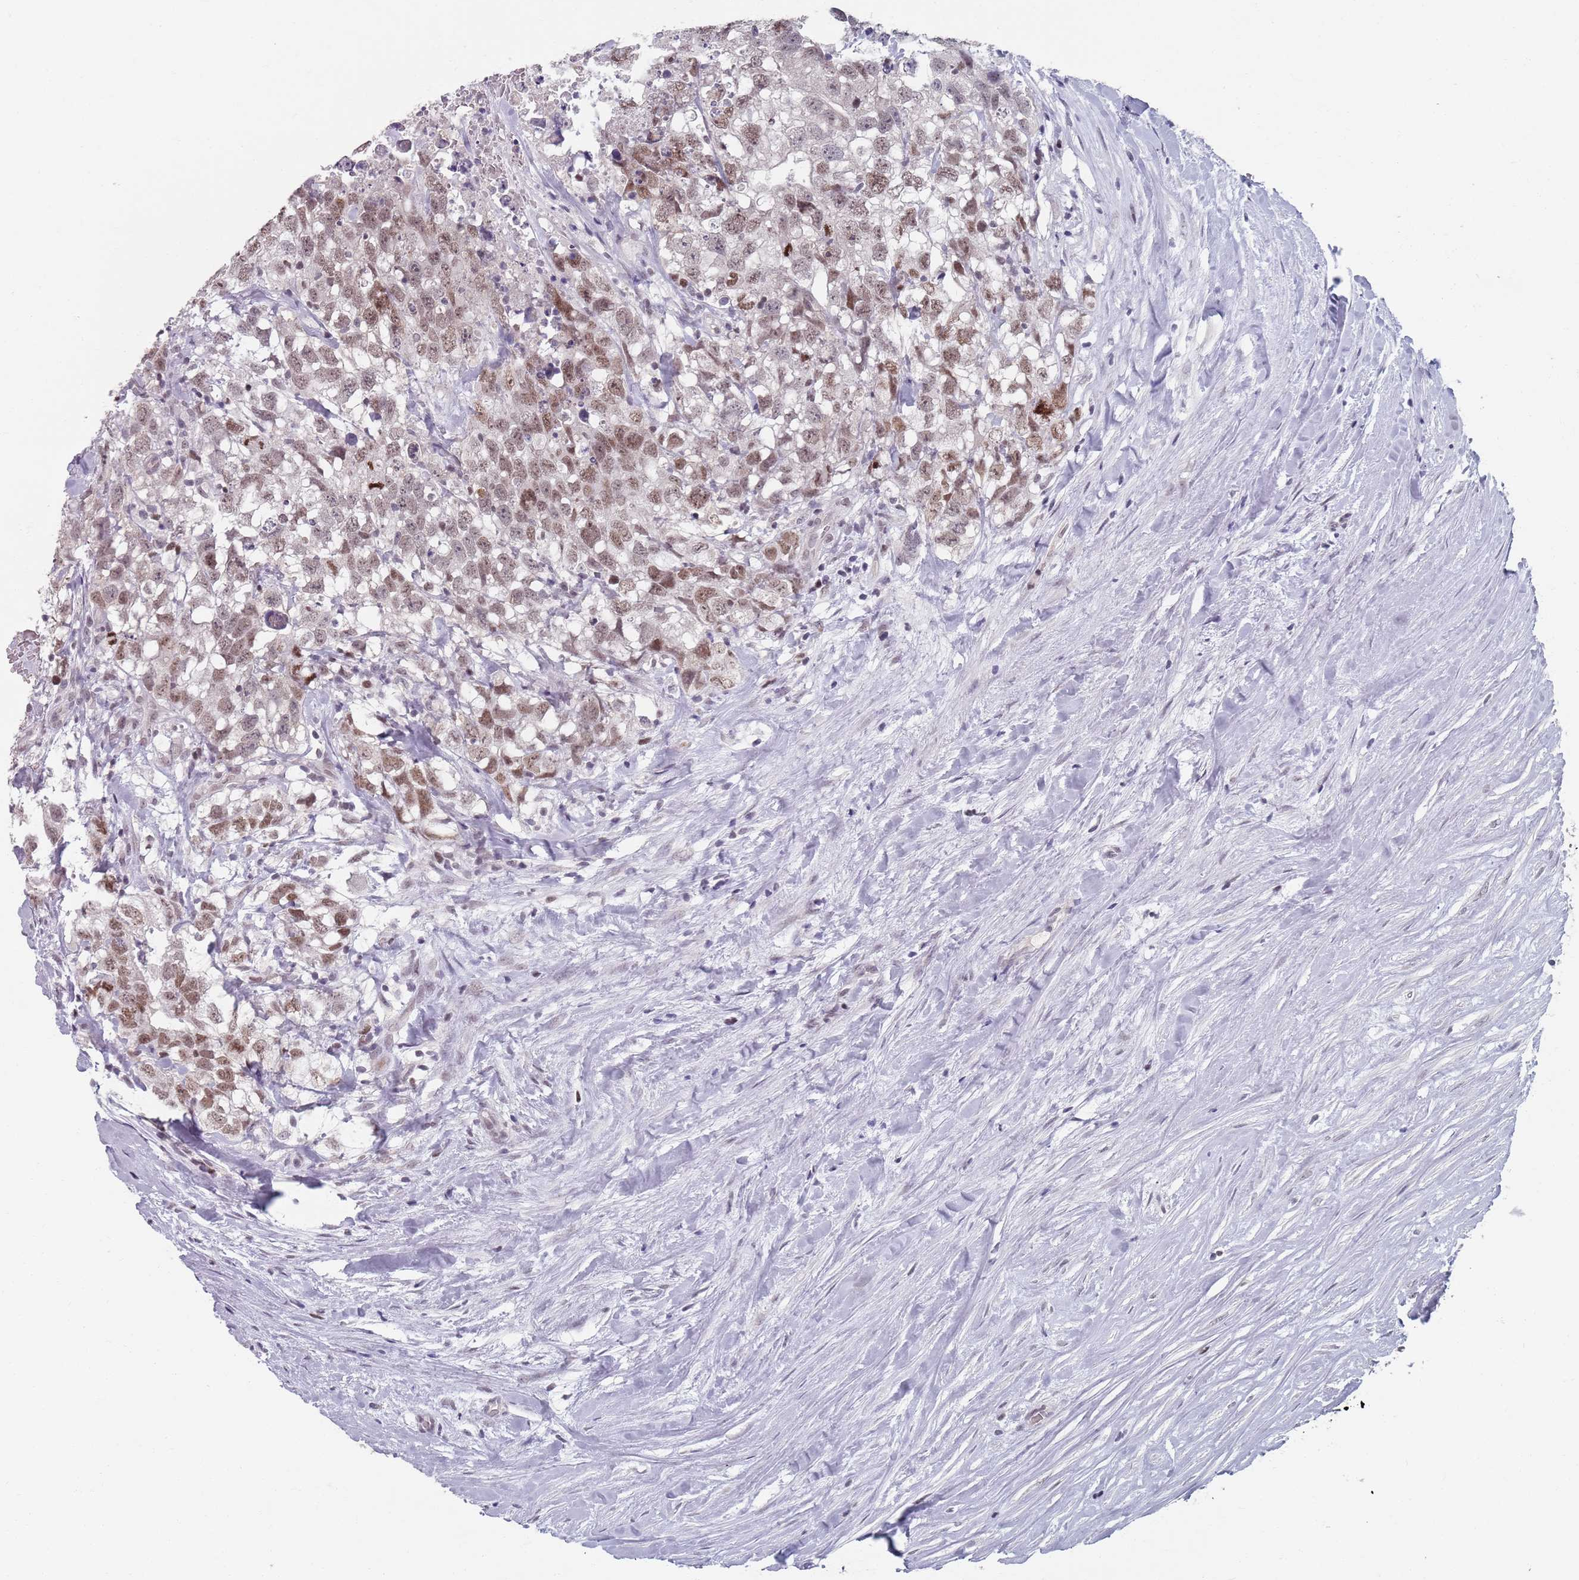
{"staining": {"intensity": "moderate", "quantity": "25%-75%", "location": "nuclear"}, "tissue": "testis cancer", "cell_type": "Tumor cells", "image_type": "cancer", "snomed": [{"axis": "morphology", "description": "Seminoma, NOS"}, {"axis": "morphology", "description": "Carcinoma, Embryonal, NOS"}, {"axis": "topography", "description": "Testis"}], "caption": "IHC (DAB) staining of human testis cancer (embryonal carcinoma) displays moderate nuclear protein staining in about 25%-75% of tumor cells.", "gene": "SAMD1", "patient": {"sex": "male", "age": 29}}